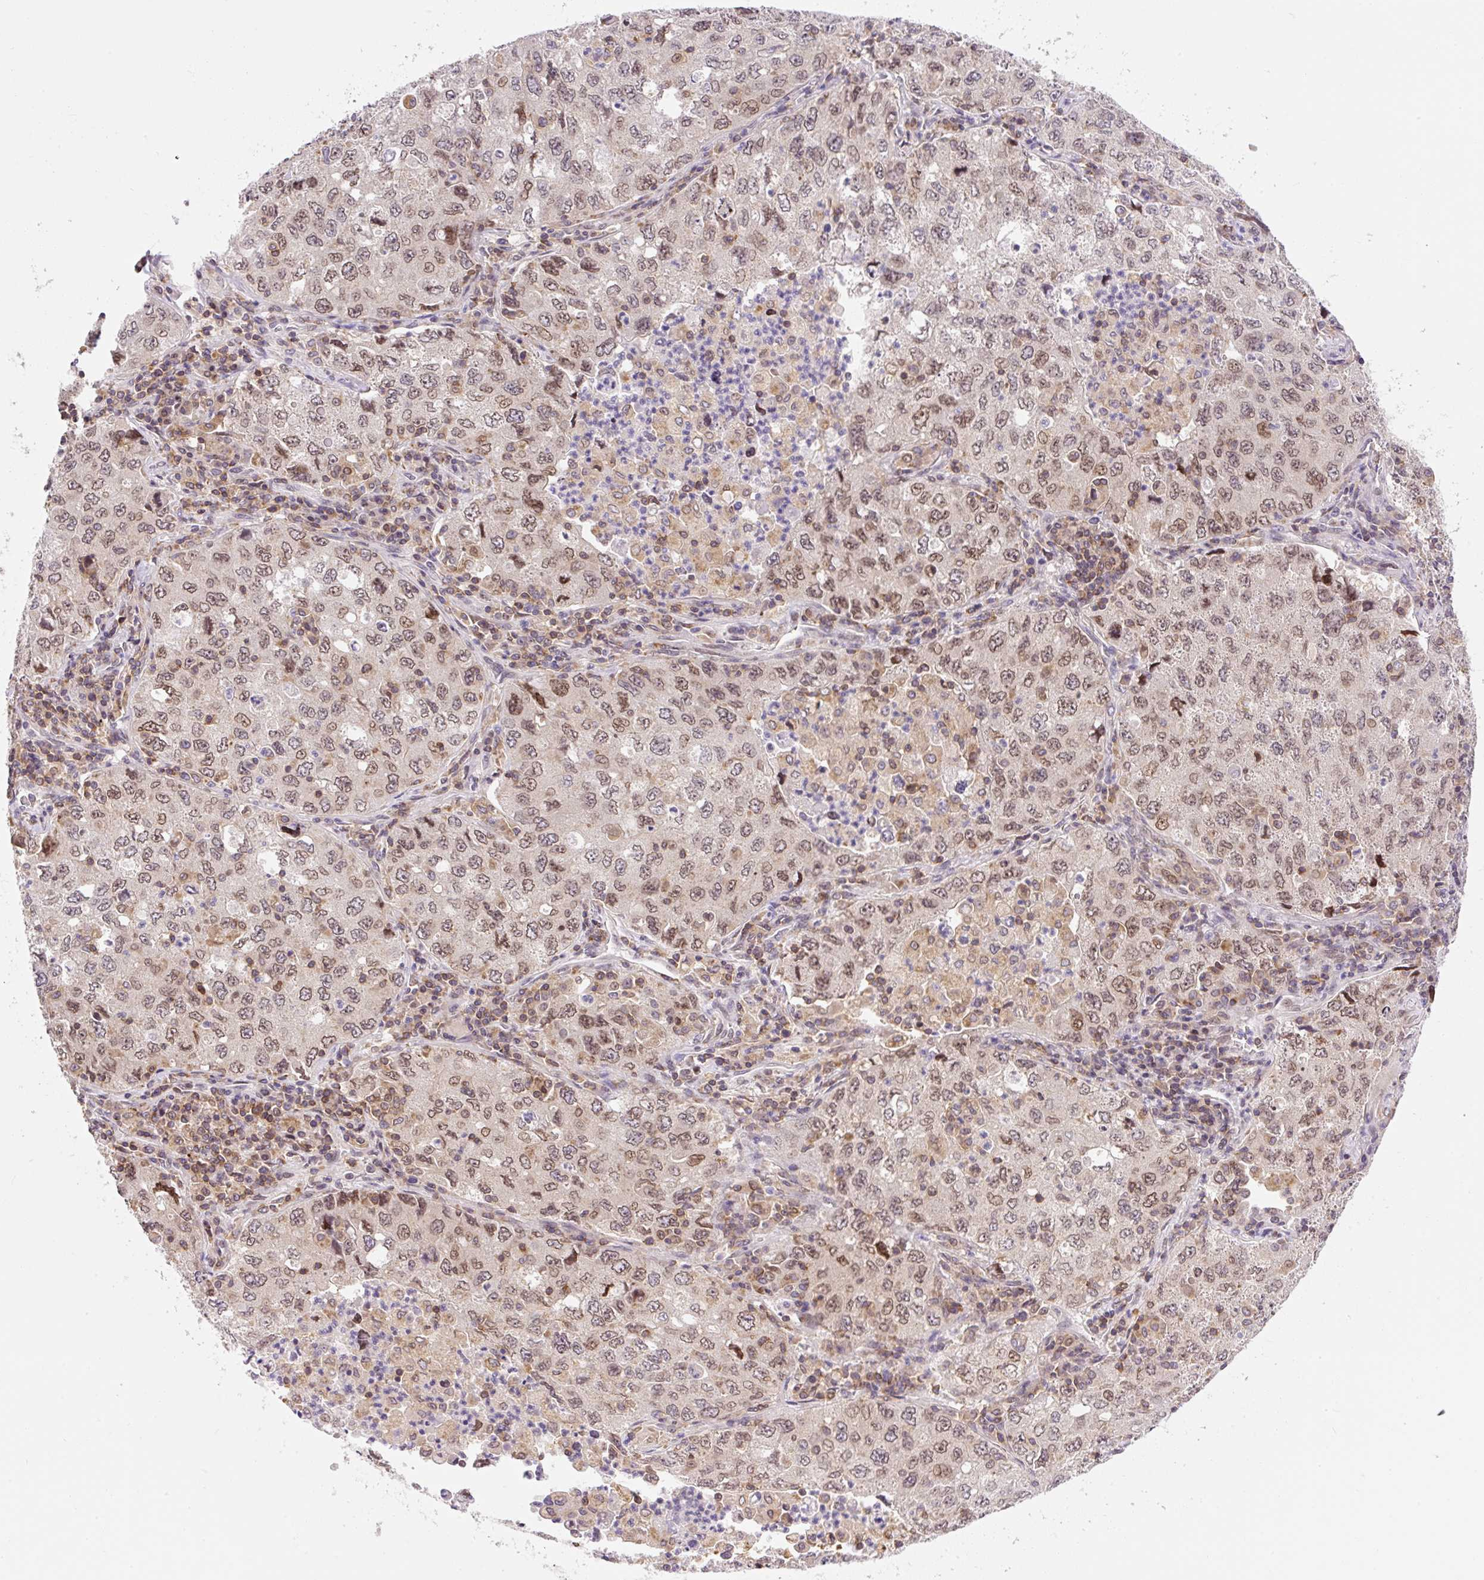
{"staining": {"intensity": "moderate", "quantity": "25%-75%", "location": "nuclear"}, "tissue": "lung cancer", "cell_type": "Tumor cells", "image_type": "cancer", "snomed": [{"axis": "morphology", "description": "Adenocarcinoma, NOS"}, {"axis": "topography", "description": "Lung"}], "caption": "Human adenocarcinoma (lung) stained with a protein marker exhibits moderate staining in tumor cells.", "gene": "CARD11", "patient": {"sex": "female", "age": 57}}